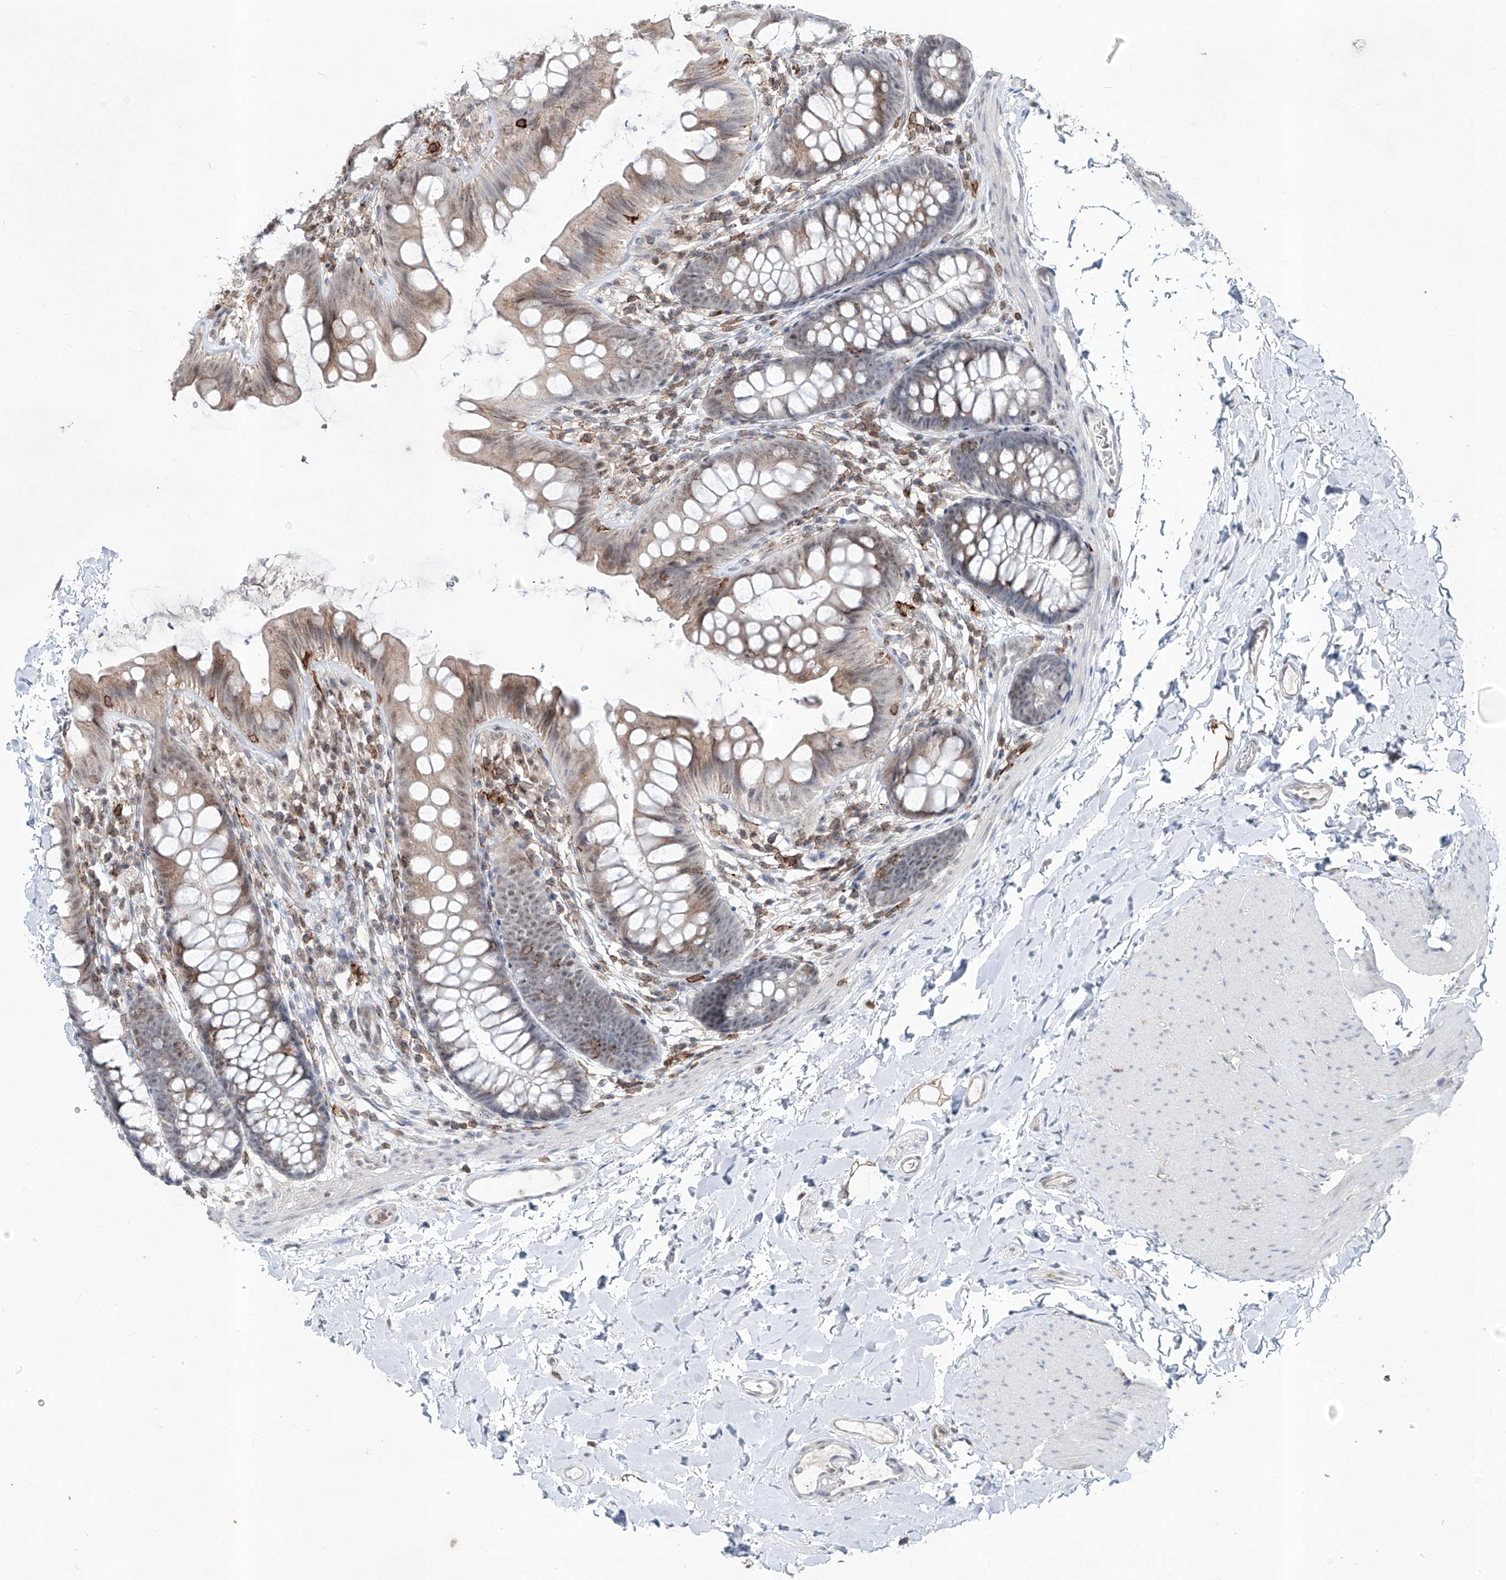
{"staining": {"intensity": "negative", "quantity": "none", "location": "none"}, "tissue": "colon", "cell_type": "Endothelial cells", "image_type": "normal", "snomed": [{"axis": "morphology", "description": "Normal tissue, NOS"}, {"axis": "topography", "description": "Colon"}], "caption": "Immunohistochemical staining of normal human colon shows no significant expression in endothelial cells.", "gene": "ZBTB48", "patient": {"sex": "female", "age": 62}}